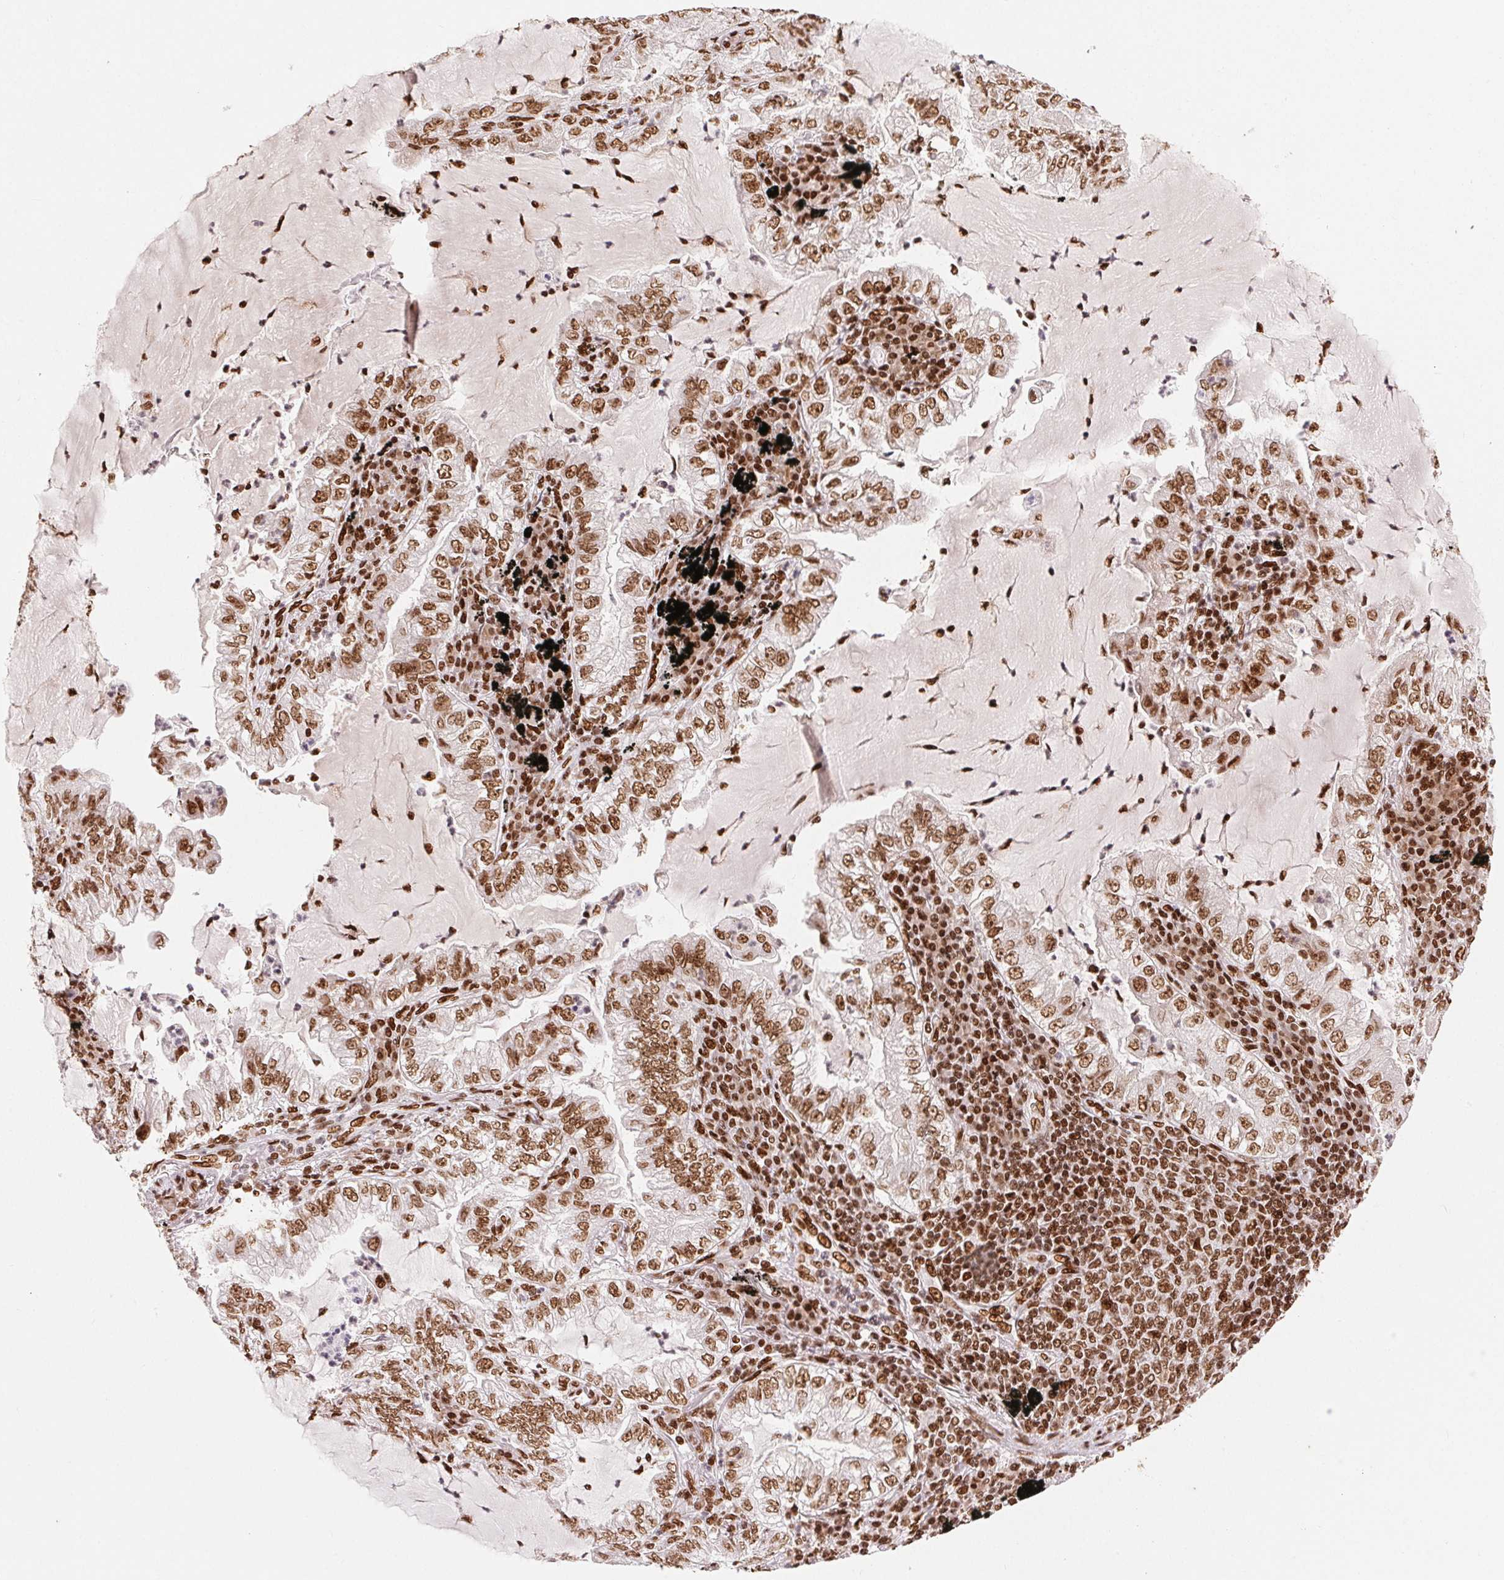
{"staining": {"intensity": "moderate", "quantity": ">75%", "location": "nuclear"}, "tissue": "lung cancer", "cell_type": "Tumor cells", "image_type": "cancer", "snomed": [{"axis": "morphology", "description": "Adenocarcinoma, NOS"}, {"axis": "topography", "description": "Lung"}], "caption": "Brown immunohistochemical staining in human lung cancer (adenocarcinoma) shows moderate nuclear expression in approximately >75% of tumor cells.", "gene": "ZNF80", "patient": {"sex": "female", "age": 73}}